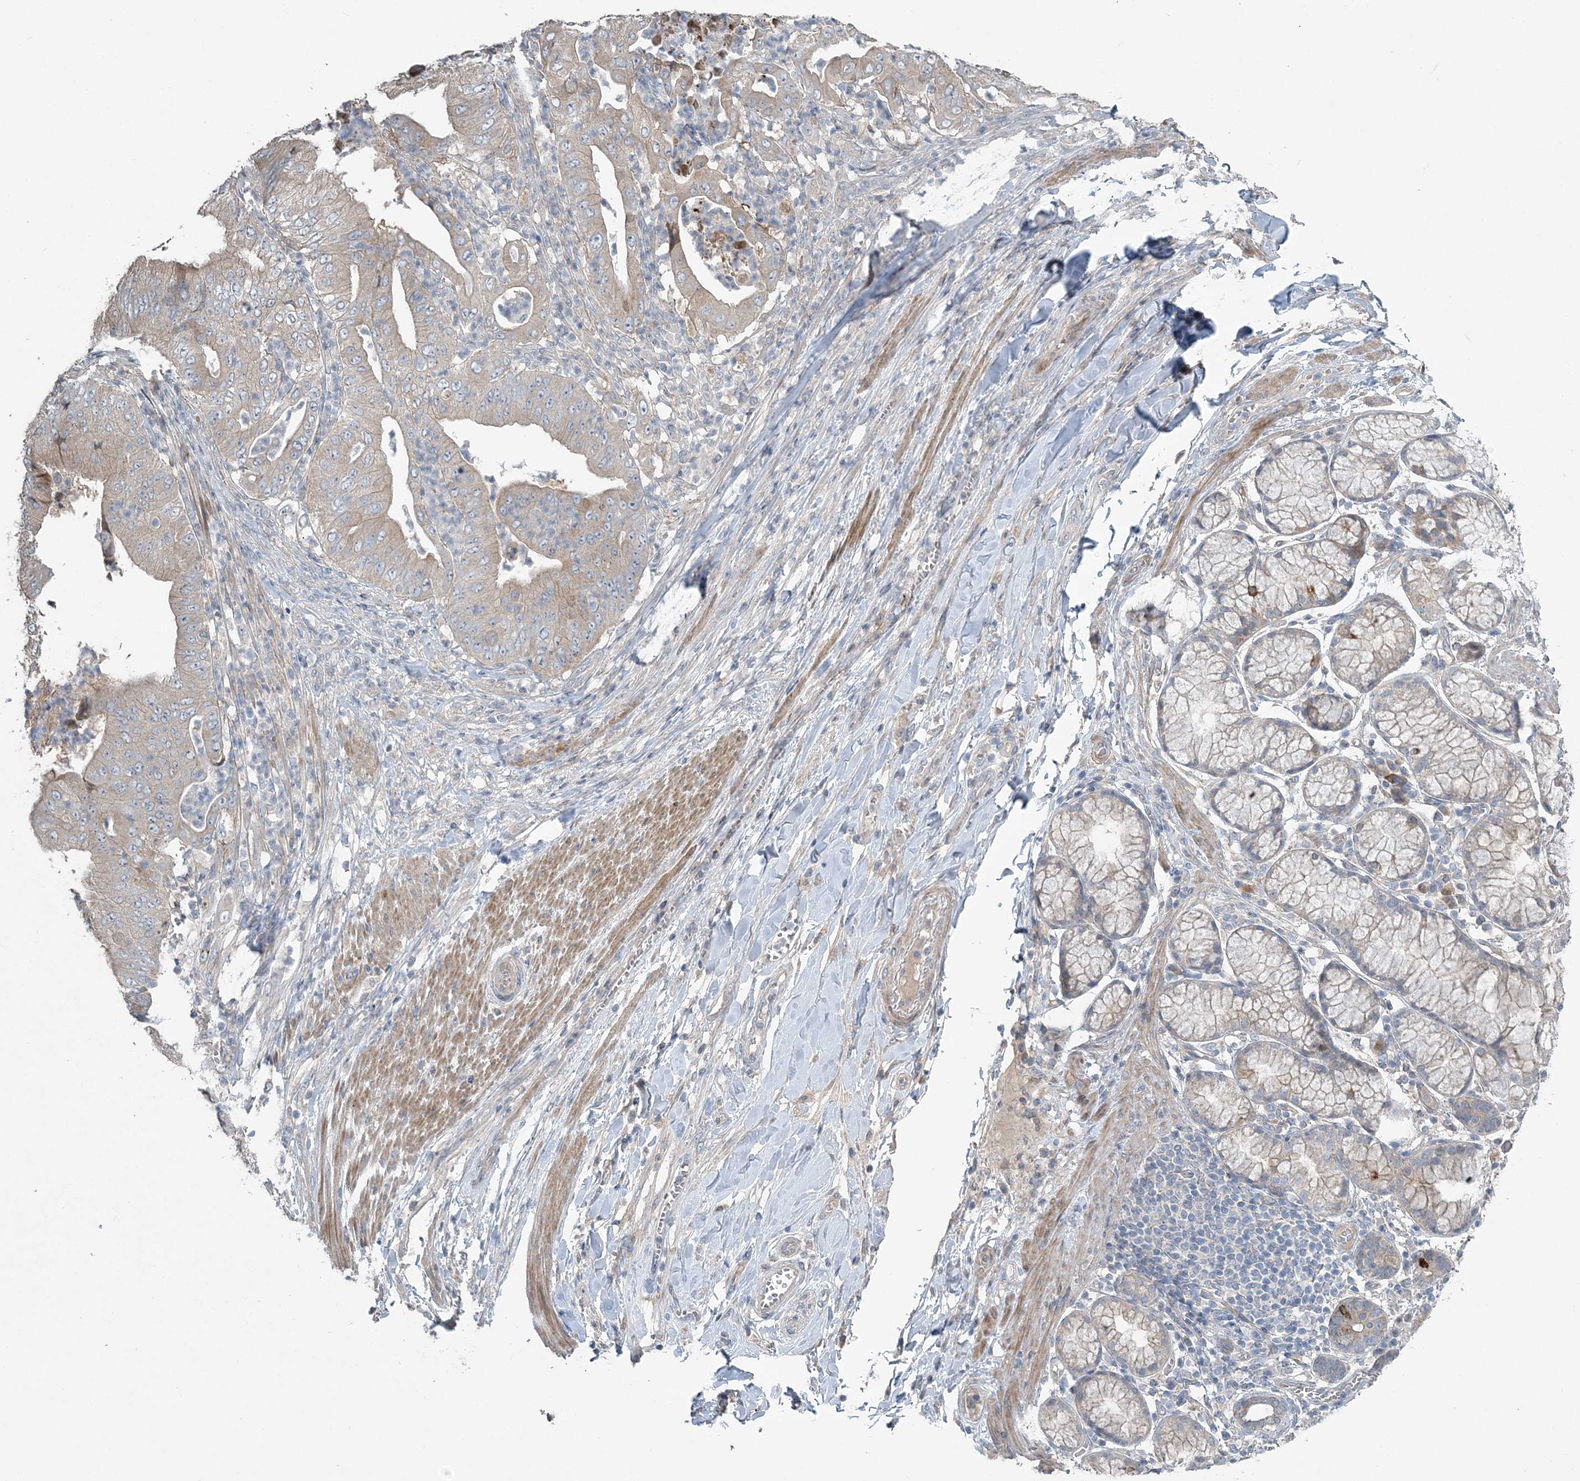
{"staining": {"intensity": "weak", "quantity": ">75%", "location": "cytoplasmic/membranous"}, "tissue": "pancreatic cancer", "cell_type": "Tumor cells", "image_type": "cancer", "snomed": [{"axis": "morphology", "description": "Adenocarcinoma, NOS"}, {"axis": "topography", "description": "Pancreas"}], "caption": "Pancreatic adenocarcinoma stained for a protein exhibits weak cytoplasmic/membranous positivity in tumor cells. Using DAB (3,3'-diaminobenzidine) (brown) and hematoxylin (blue) stains, captured at high magnification using brightfield microscopy.", "gene": "SLC4A10", "patient": {"sex": "female", "age": 77}}